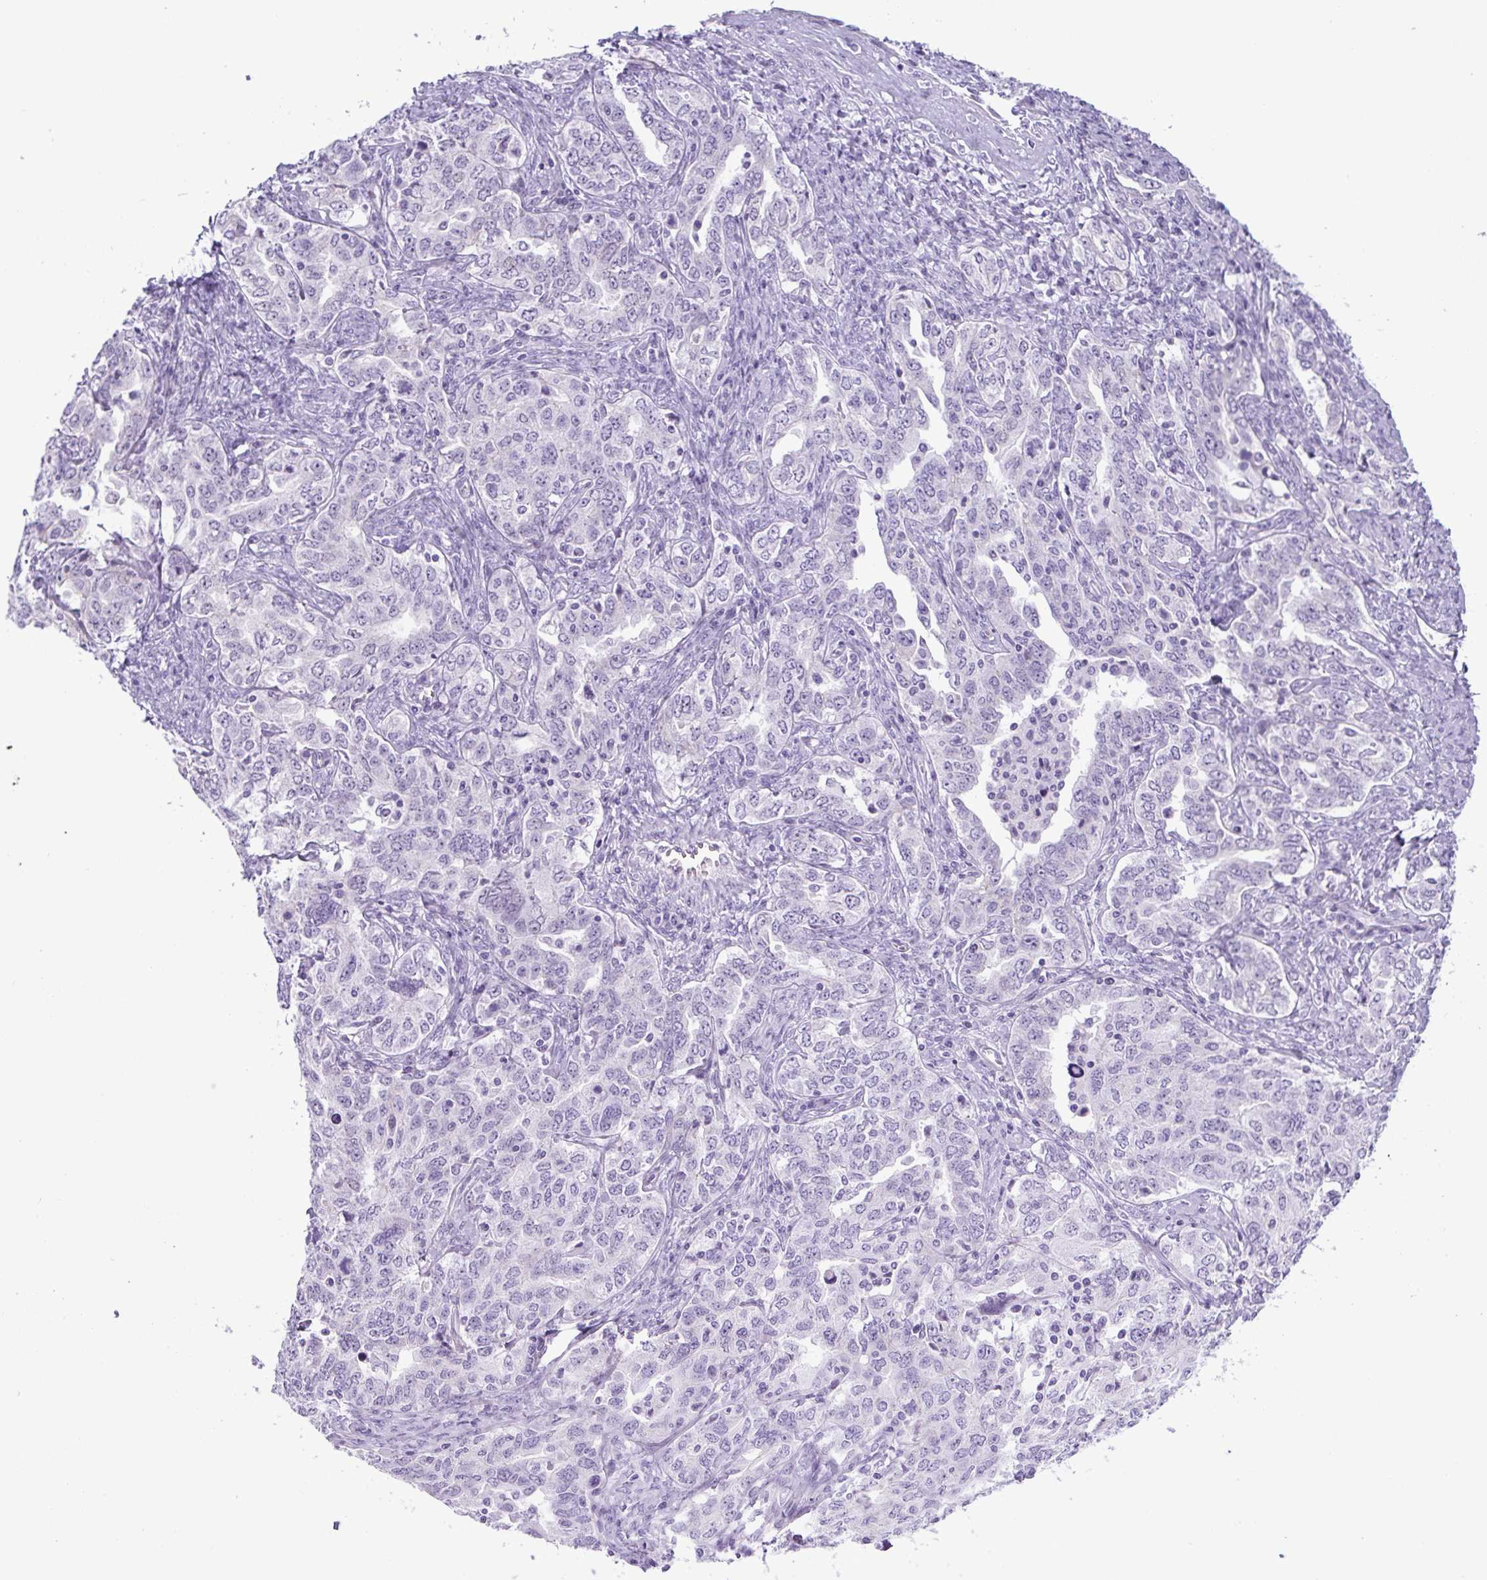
{"staining": {"intensity": "negative", "quantity": "none", "location": "none"}, "tissue": "ovarian cancer", "cell_type": "Tumor cells", "image_type": "cancer", "snomed": [{"axis": "morphology", "description": "Carcinoma, endometroid"}, {"axis": "topography", "description": "Ovary"}], "caption": "This is an immunohistochemistry histopathology image of human ovarian cancer (endometroid carcinoma). There is no staining in tumor cells.", "gene": "ADAMTS19", "patient": {"sex": "female", "age": 62}}